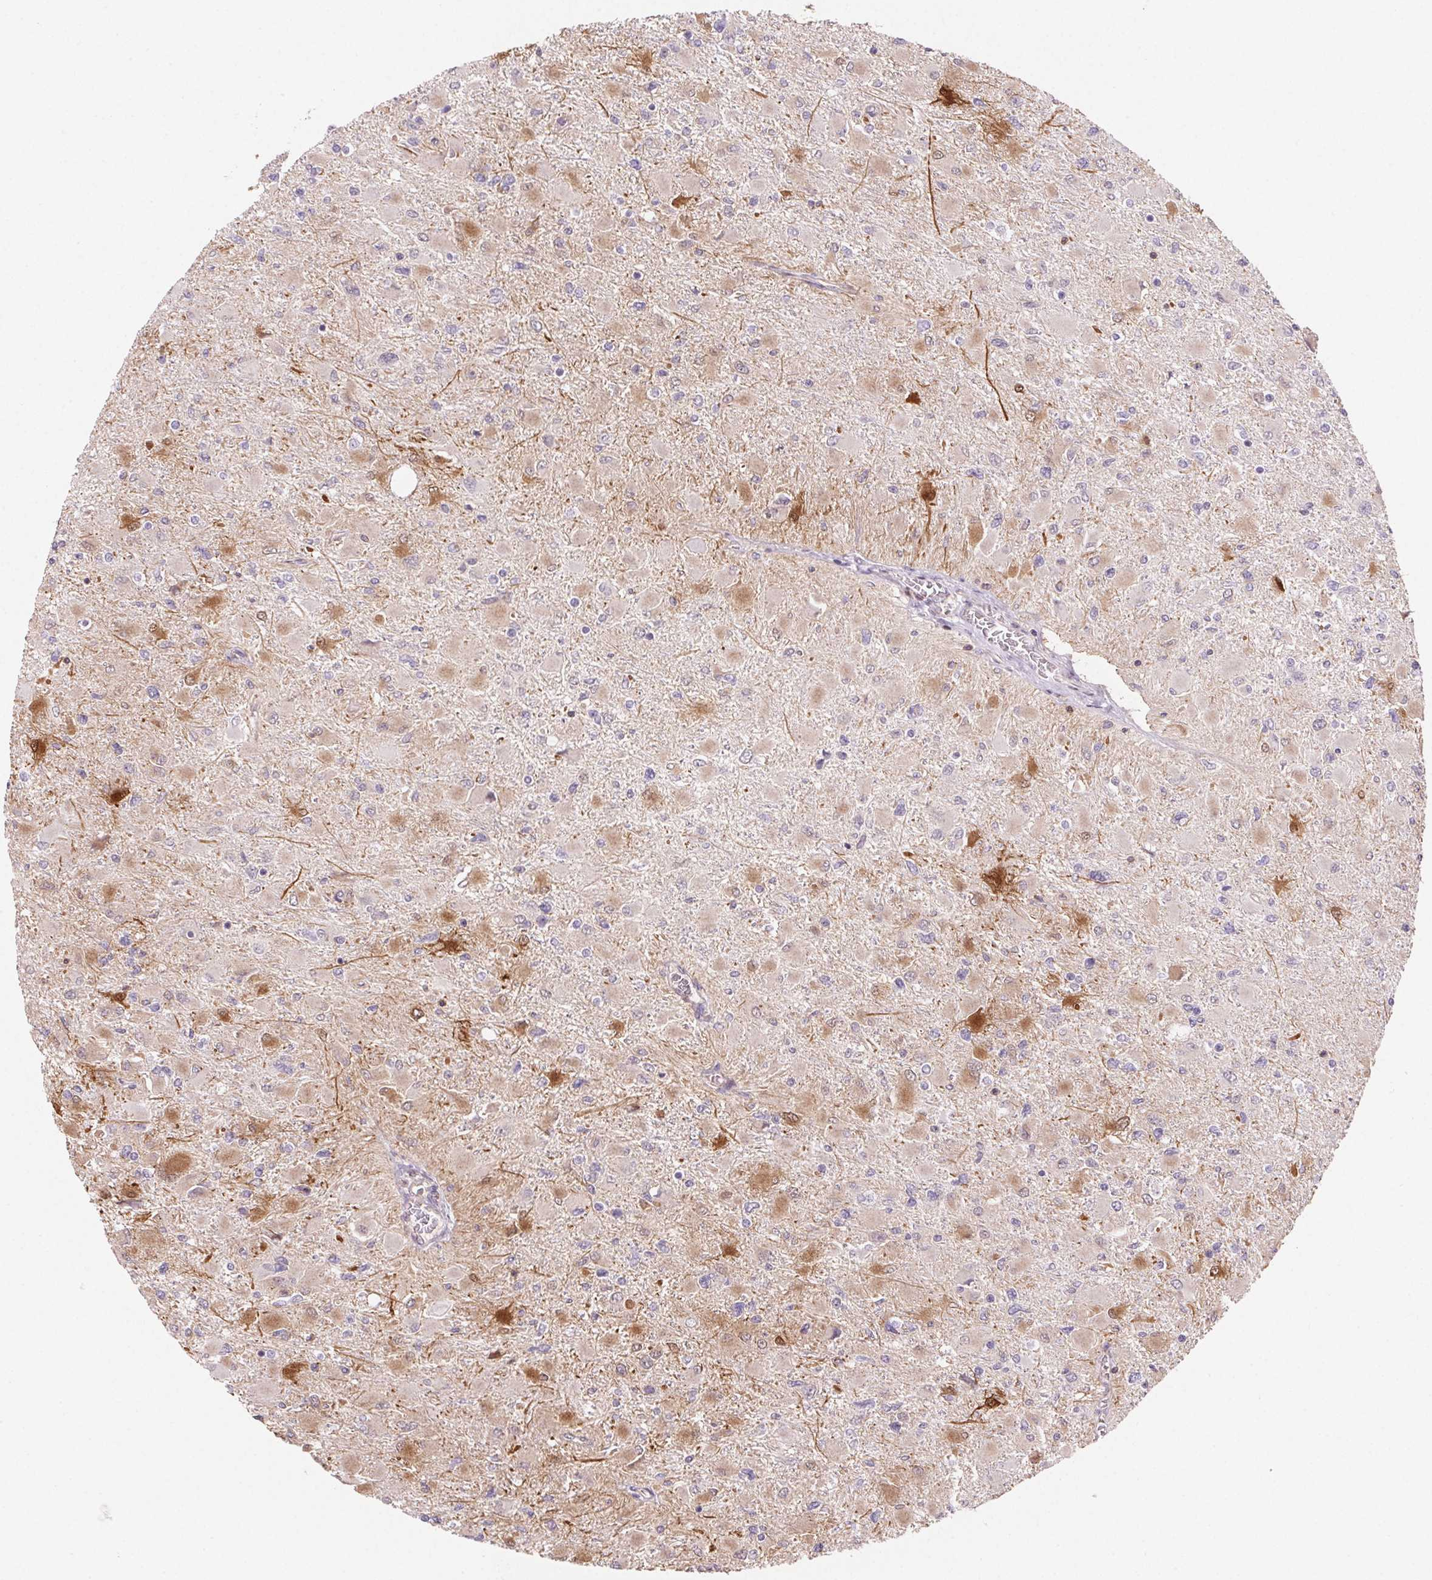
{"staining": {"intensity": "moderate", "quantity": "<25%", "location": "cytoplasmic/membranous"}, "tissue": "glioma", "cell_type": "Tumor cells", "image_type": "cancer", "snomed": [{"axis": "morphology", "description": "Glioma, malignant, High grade"}, {"axis": "topography", "description": "Cerebral cortex"}], "caption": "Immunohistochemistry (IHC) image of high-grade glioma (malignant) stained for a protein (brown), which exhibits low levels of moderate cytoplasmic/membranous positivity in approximately <25% of tumor cells.", "gene": "GBP1", "patient": {"sex": "female", "age": 36}}